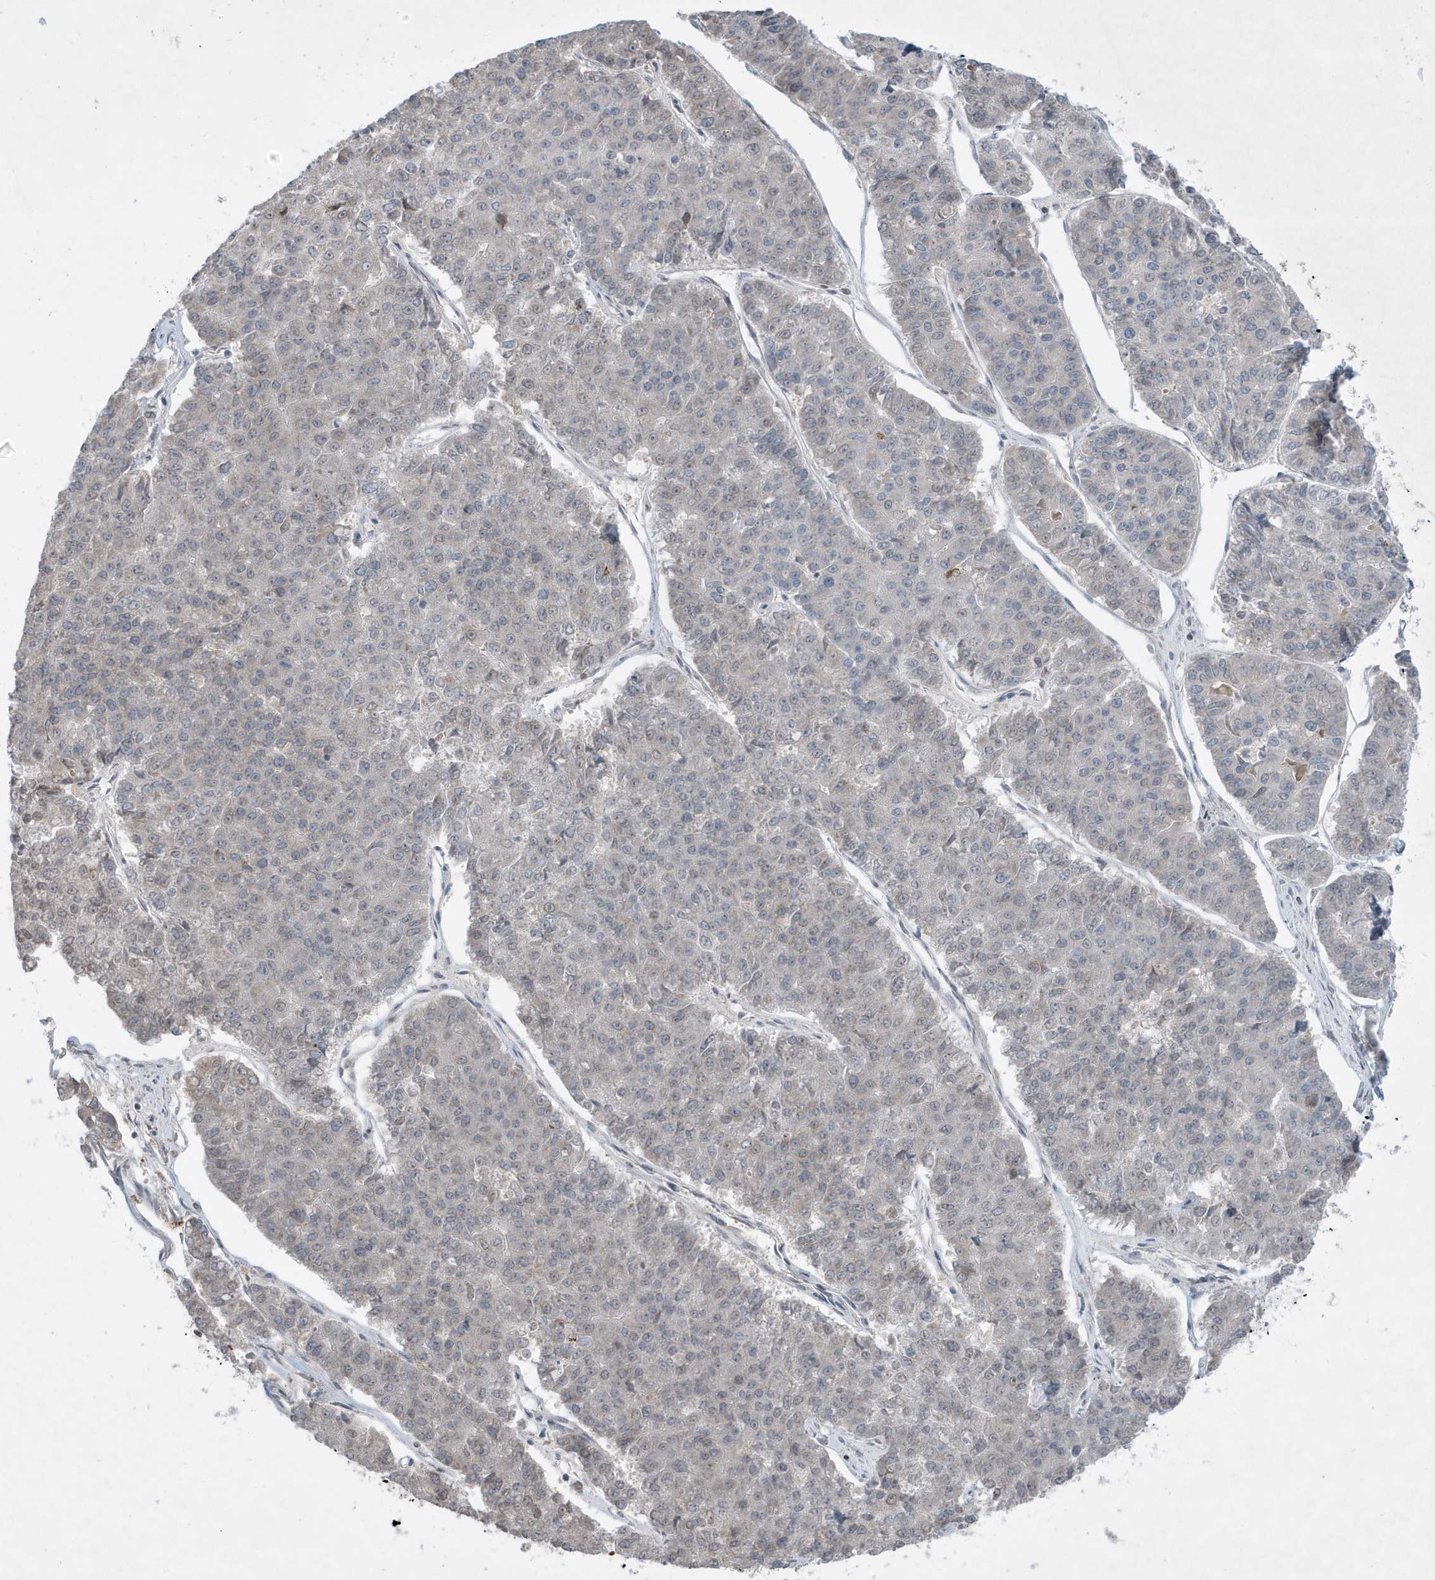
{"staining": {"intensity": "weak", "quantity": "<25%", "location": "cytoplasmic/membranous"}, "tissue": "pancreatic cancer", "cell_type": "Tumor cells", "image_type": "cancer", "snomed": [{"axis": "morphology", "description": "Adenocarcinoma, NOS"}, {"axis": "topography", "description": "Pancreas"}], "caption": "High power microscopy micrograph of an immunohistochemistry (IHC) micrograph of pancreatic cancer, revealing no significant expression in tumor cells.", "gene": "FNDC1", "patient": {"sex": "male", "age": 50}}